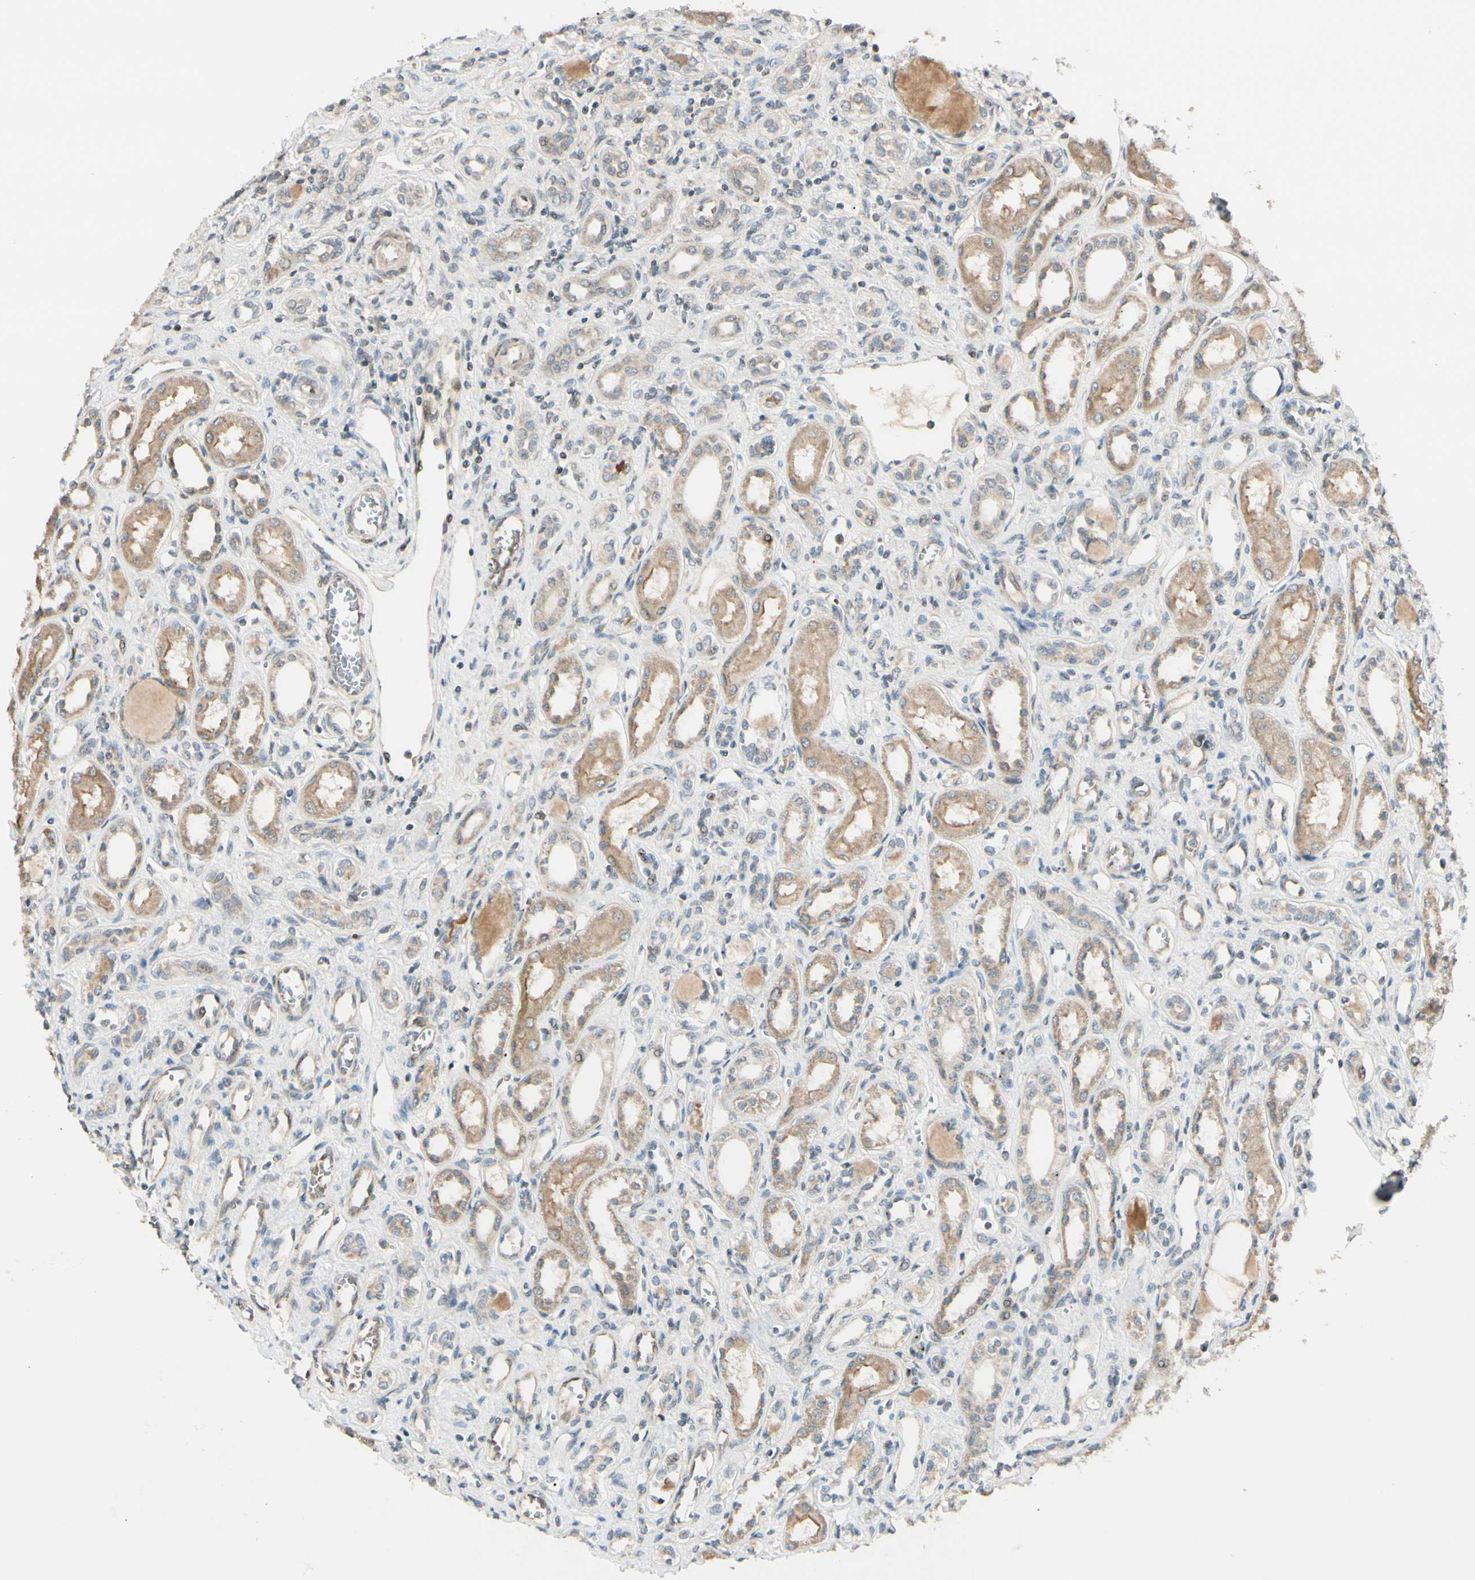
{"staining": {"intensity": "weak", "quantity": "25%-75%", "location": "cytoplasmic/membranous"}, "tissue": "kidney", "cell_type": "Cells in glomeruli", "image_type": "normal", "snomed": [{"axis": "morphology", "description": "Normal tissue, NOS"}, {"axis": "topography", "description": "Kidney"}], "caption": "Immunohistochemical staining of normal kidney reveals low levels of weak cytoplasmic/membranous positivity in approximately 25%-75% of cells in glomeruli.", "gene": "FGF10", "patient": {"sex": "male", "age": 7}}